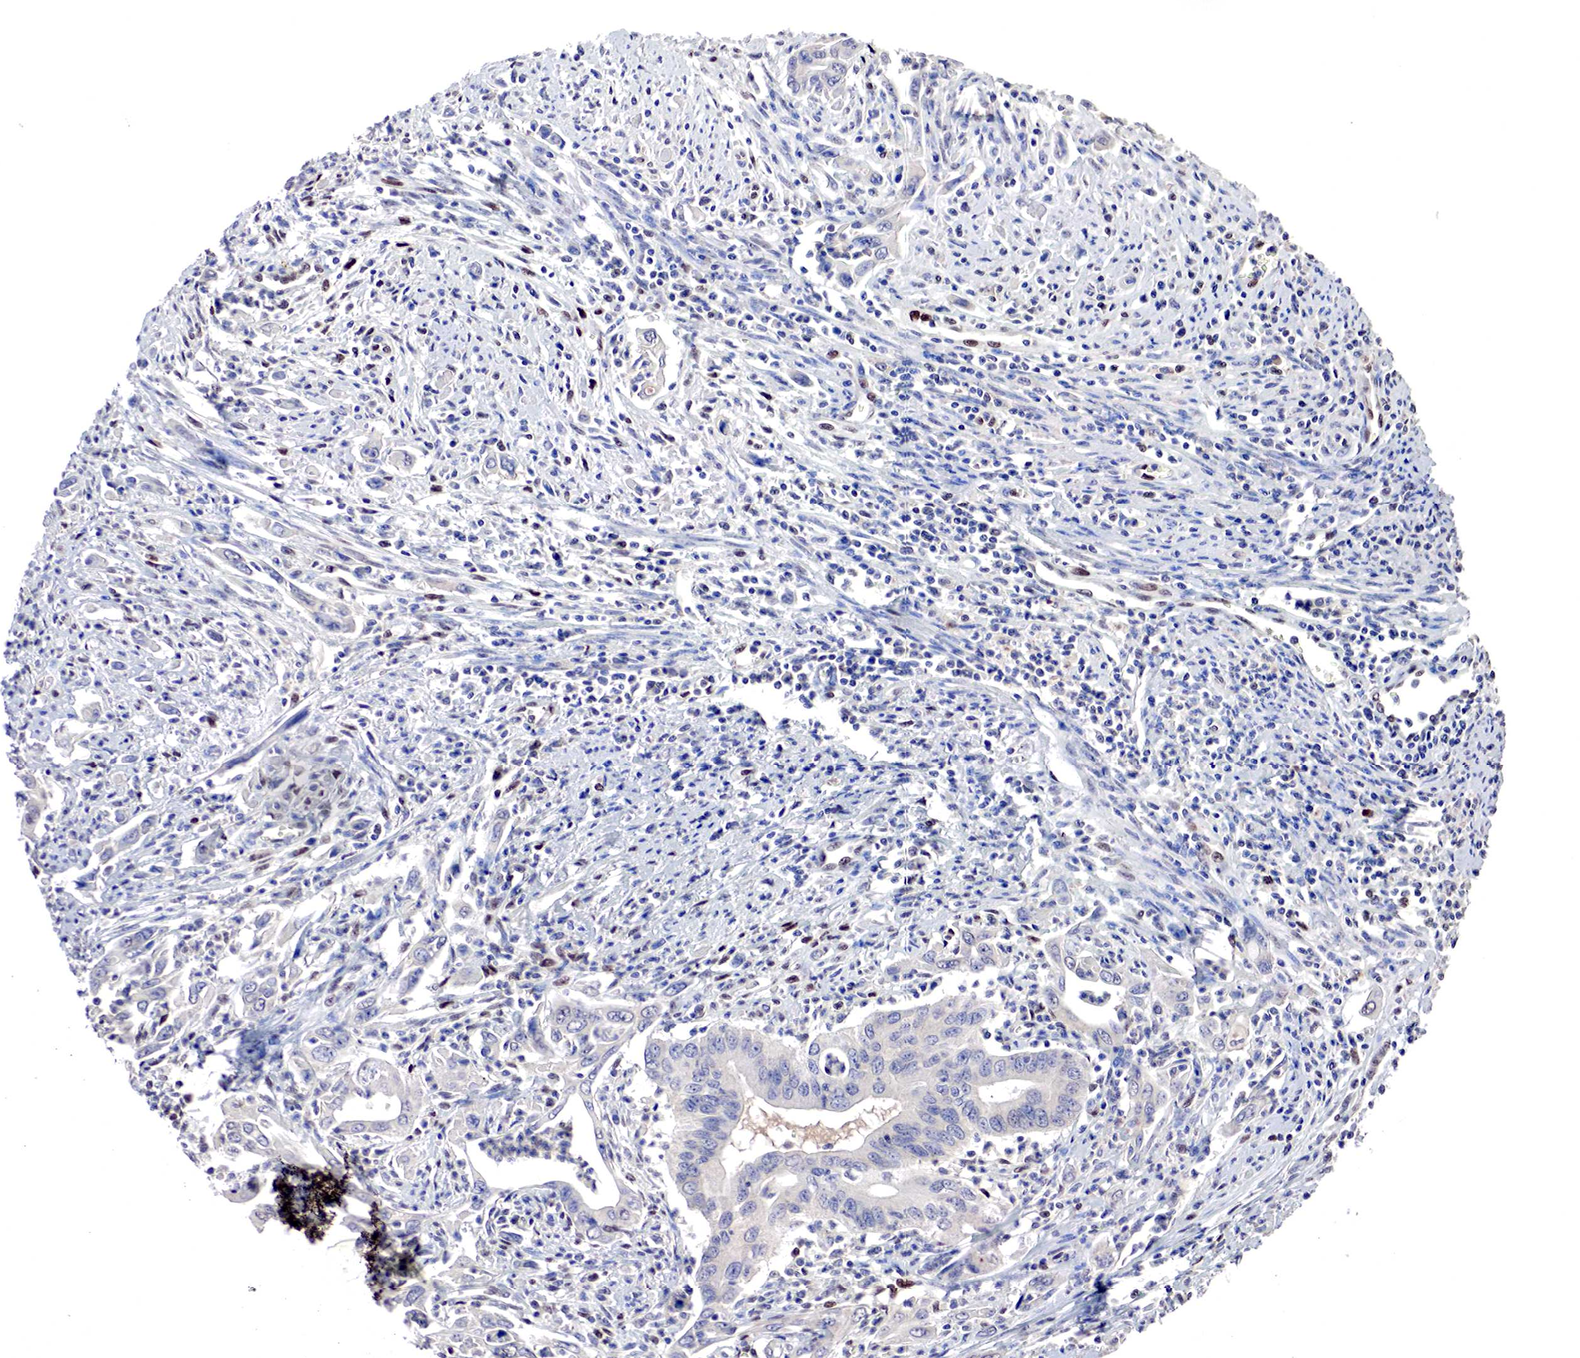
{"staining": {"intensity": "moderate", "quantity": "<25%", "location": "nuclear"}, "tissue": "cervical cancer", "cell_type": "Tumor cells", "image_type": "cancer", "snomed": [{"axis": "morphology", "description": "Normal tissue, NOS"}, {"axis": "morphology", "description": "Adenocarcinoma, NOS"}, {"axis": "topography", "description": "Cervix"}], "caption": "DAB immunohistochemical staining of human adenocarcinoma (cervical) reveals moderate nuclear protein staining in about <25% of tumor cells.", "gene": "DACH2", "patient": {"sex": "female", "age": 34}}